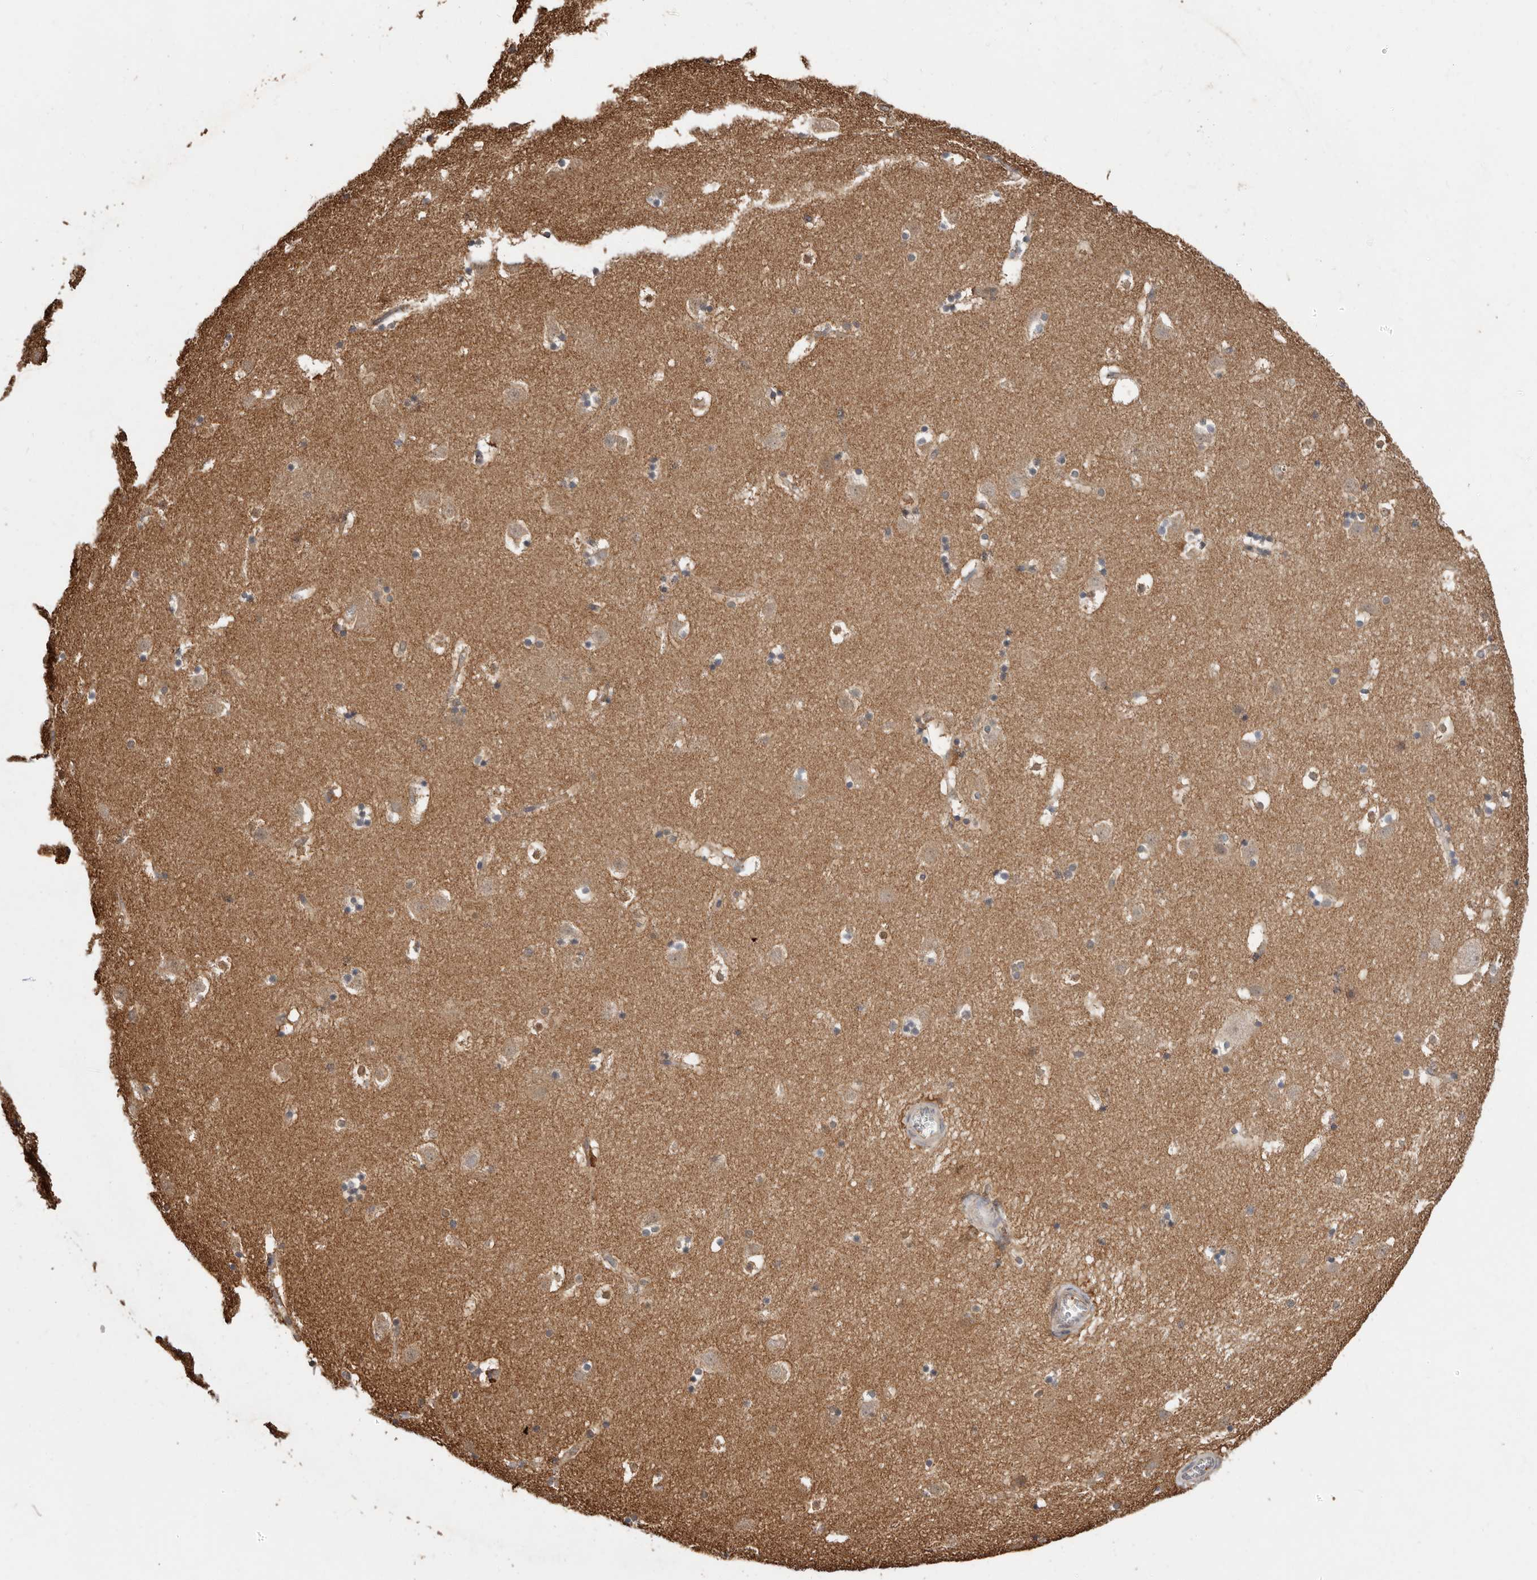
{"staining": {"intensity": "weak", "quantity": "25%-75%", "location": "cytoplasmic/membranous"}, "tissue": "caudate", "cell_type": "Glial cells", "image_type": "normal", "snomed": [{"axis": "morphology", "description": "Normal tissue, NOS"}, {"axis": "topography", "description": "Lateral ventricle wall"}], "caption": "Immunohistochemical staining of unremarkable human caudate demonstrates low levels of weak cytoplasmic/membranous staining in approximately 25%-75% of glial cells. (Stains: DAB (3,3'-diaminobenzidine) in brown, nuclei in blue, Microscopy: brightfield microscopy at high magnification).", "gene": "RSPO2", "patient": {"sex": "male", "age": 45}}